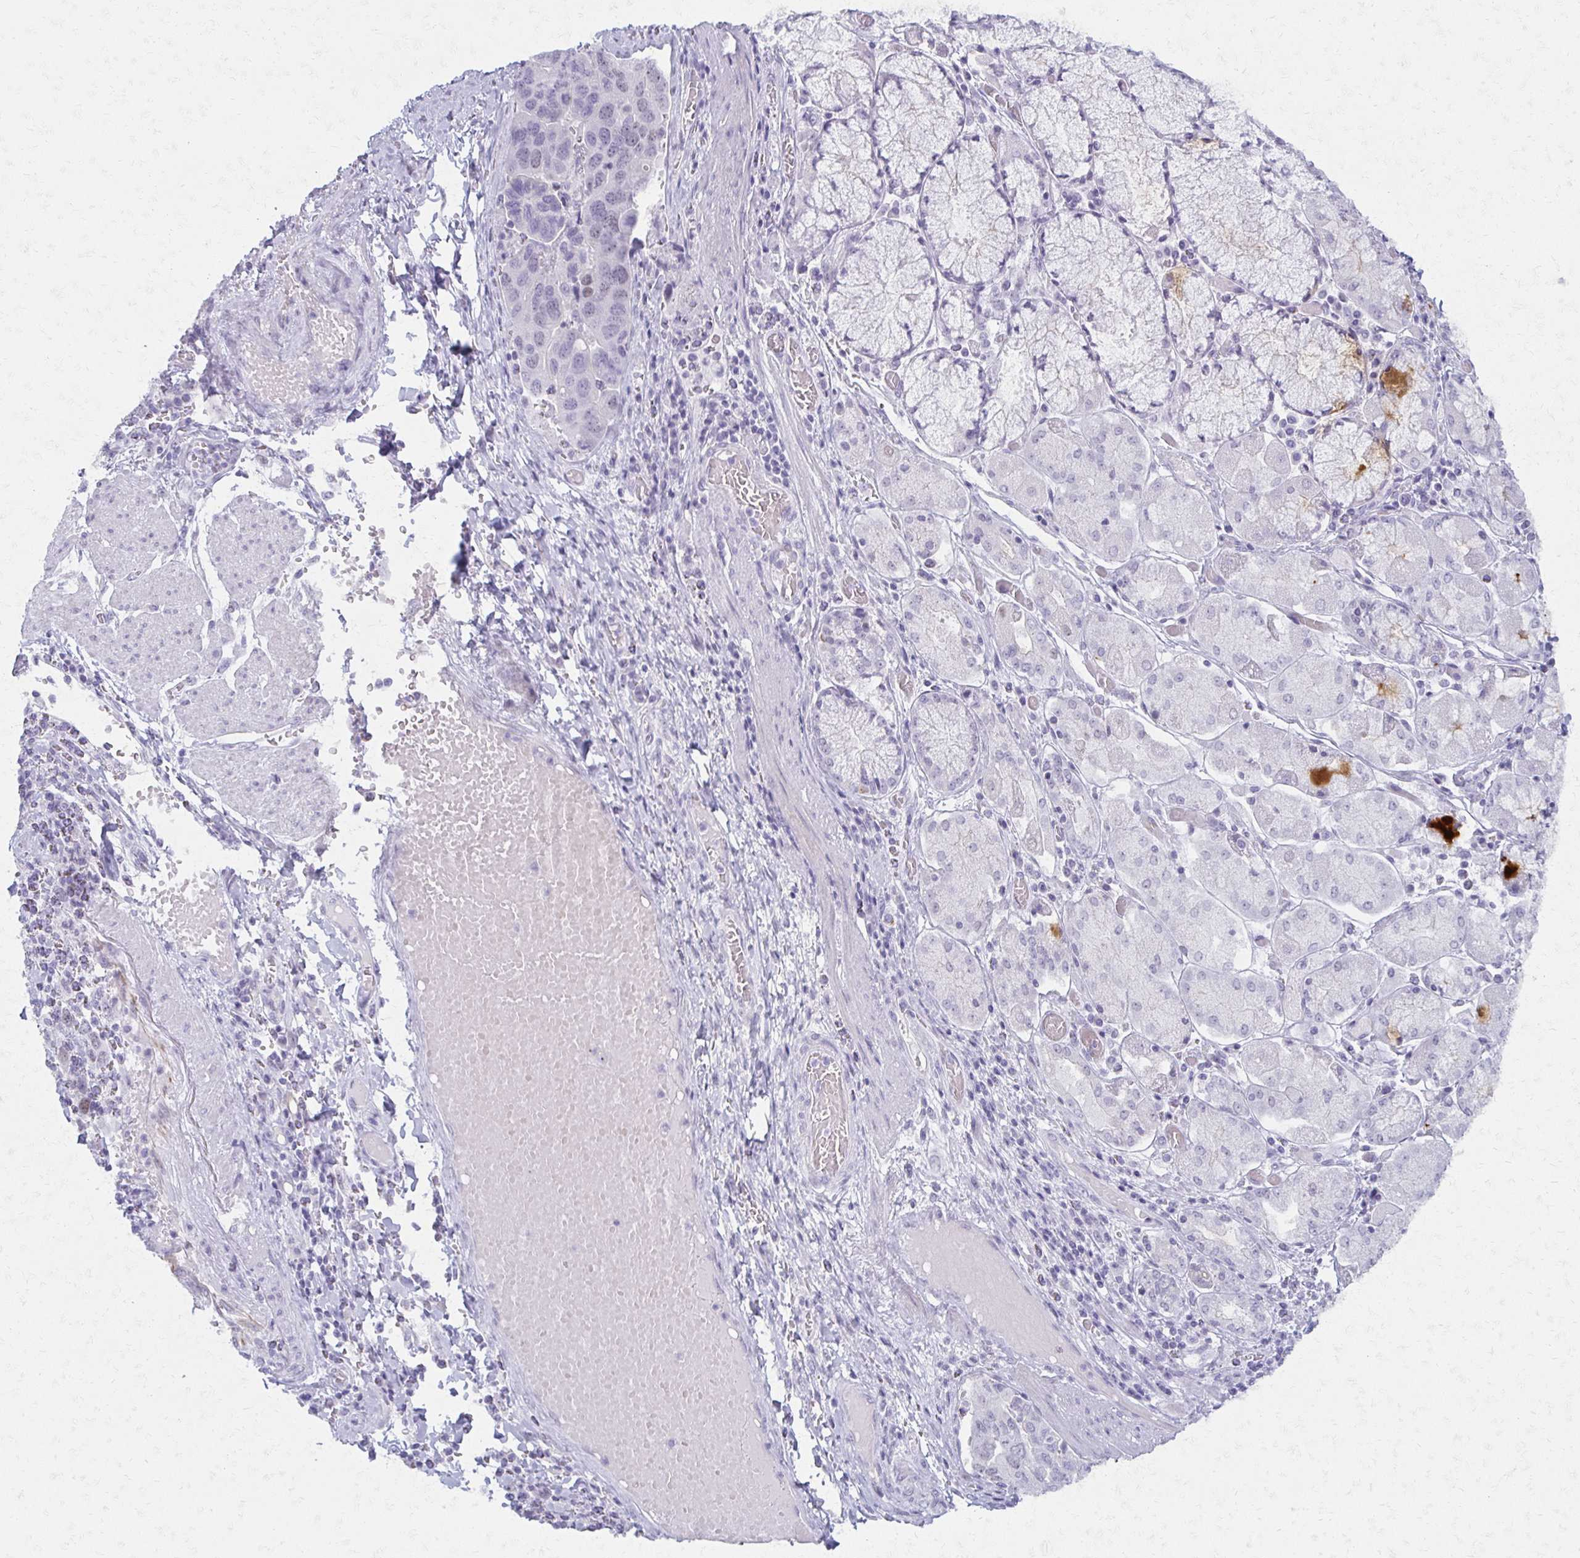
{"staining": {"intensity": "negative", "quantity": "none", "location": "none"}, "tissue": "stomach cancer", "cell_type": "Tumor cells", "image_type": "cancer", "snomed": [{"axis": "morphology", "description": "Adenocarcinoma, NOS"}, {"axis": "topography", "description": "Stomach, upper"}, {"axis": "topography", "description": "Stomach"}], "caption": "High power microscopy histopathology image of an immunohistochemistry histopathology image of adenocarcinoma (stomach), revealing no significant positivity in tumor cells.", "gene": "MORC4", "patient": {"sex": "male", "age": 62}}